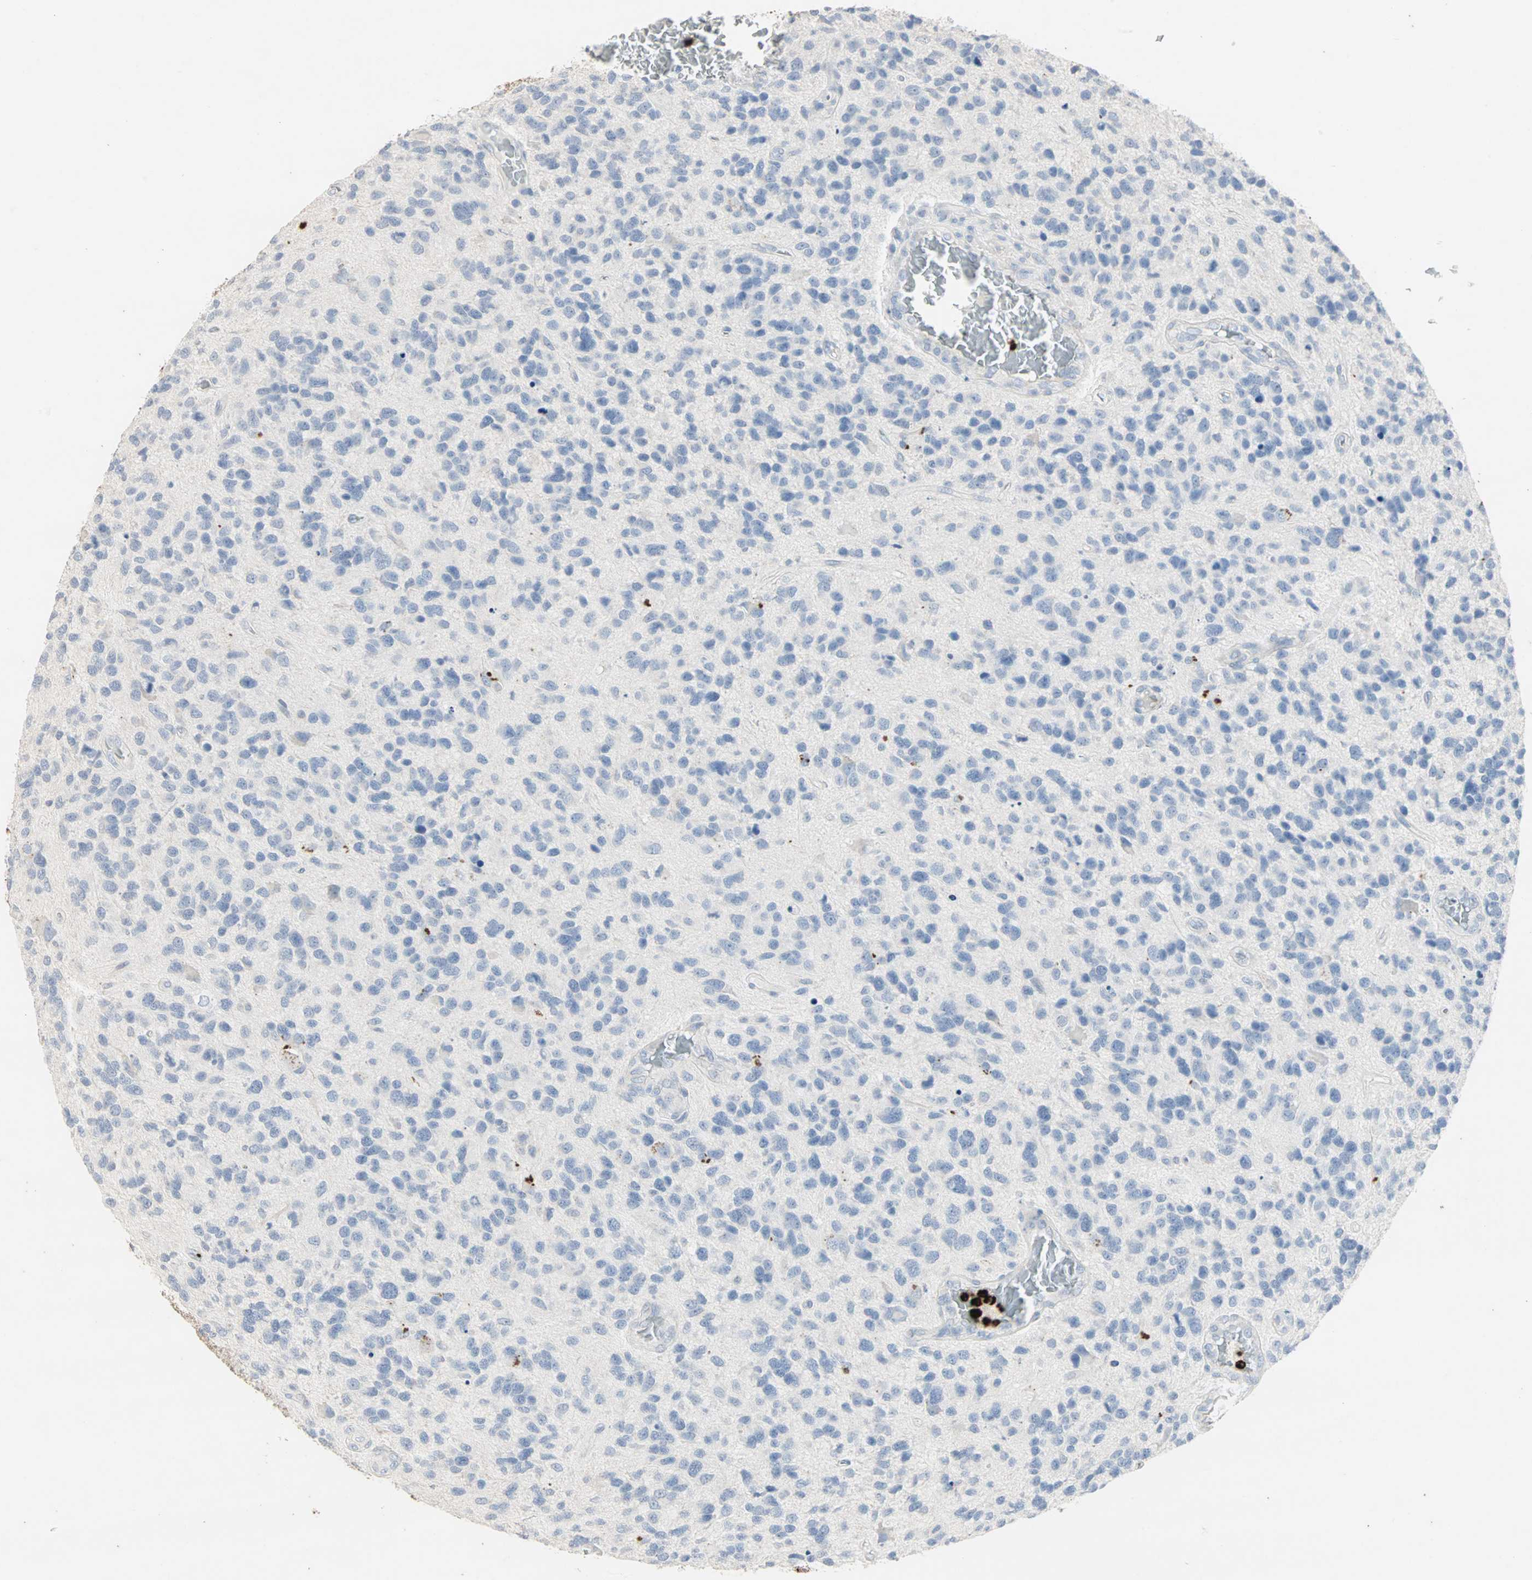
{"staining": {"intensity": "negative", "quantity": "none", "location": "none"}, "tissue": "glioma", "cell_type": "Tumor cells", "image_type": "cancer", "snomed": [{"axis": "morphology", "description": "Glioma, malignant, High grade"}, {"axis": "topography", "description": "Brain"}], "caption": "Immunohistochemical staining of human glioma reveals no significant expression in tumor cells.", "gene": "CEACAM6", "patient": {"sex": "female", "age": 58}}